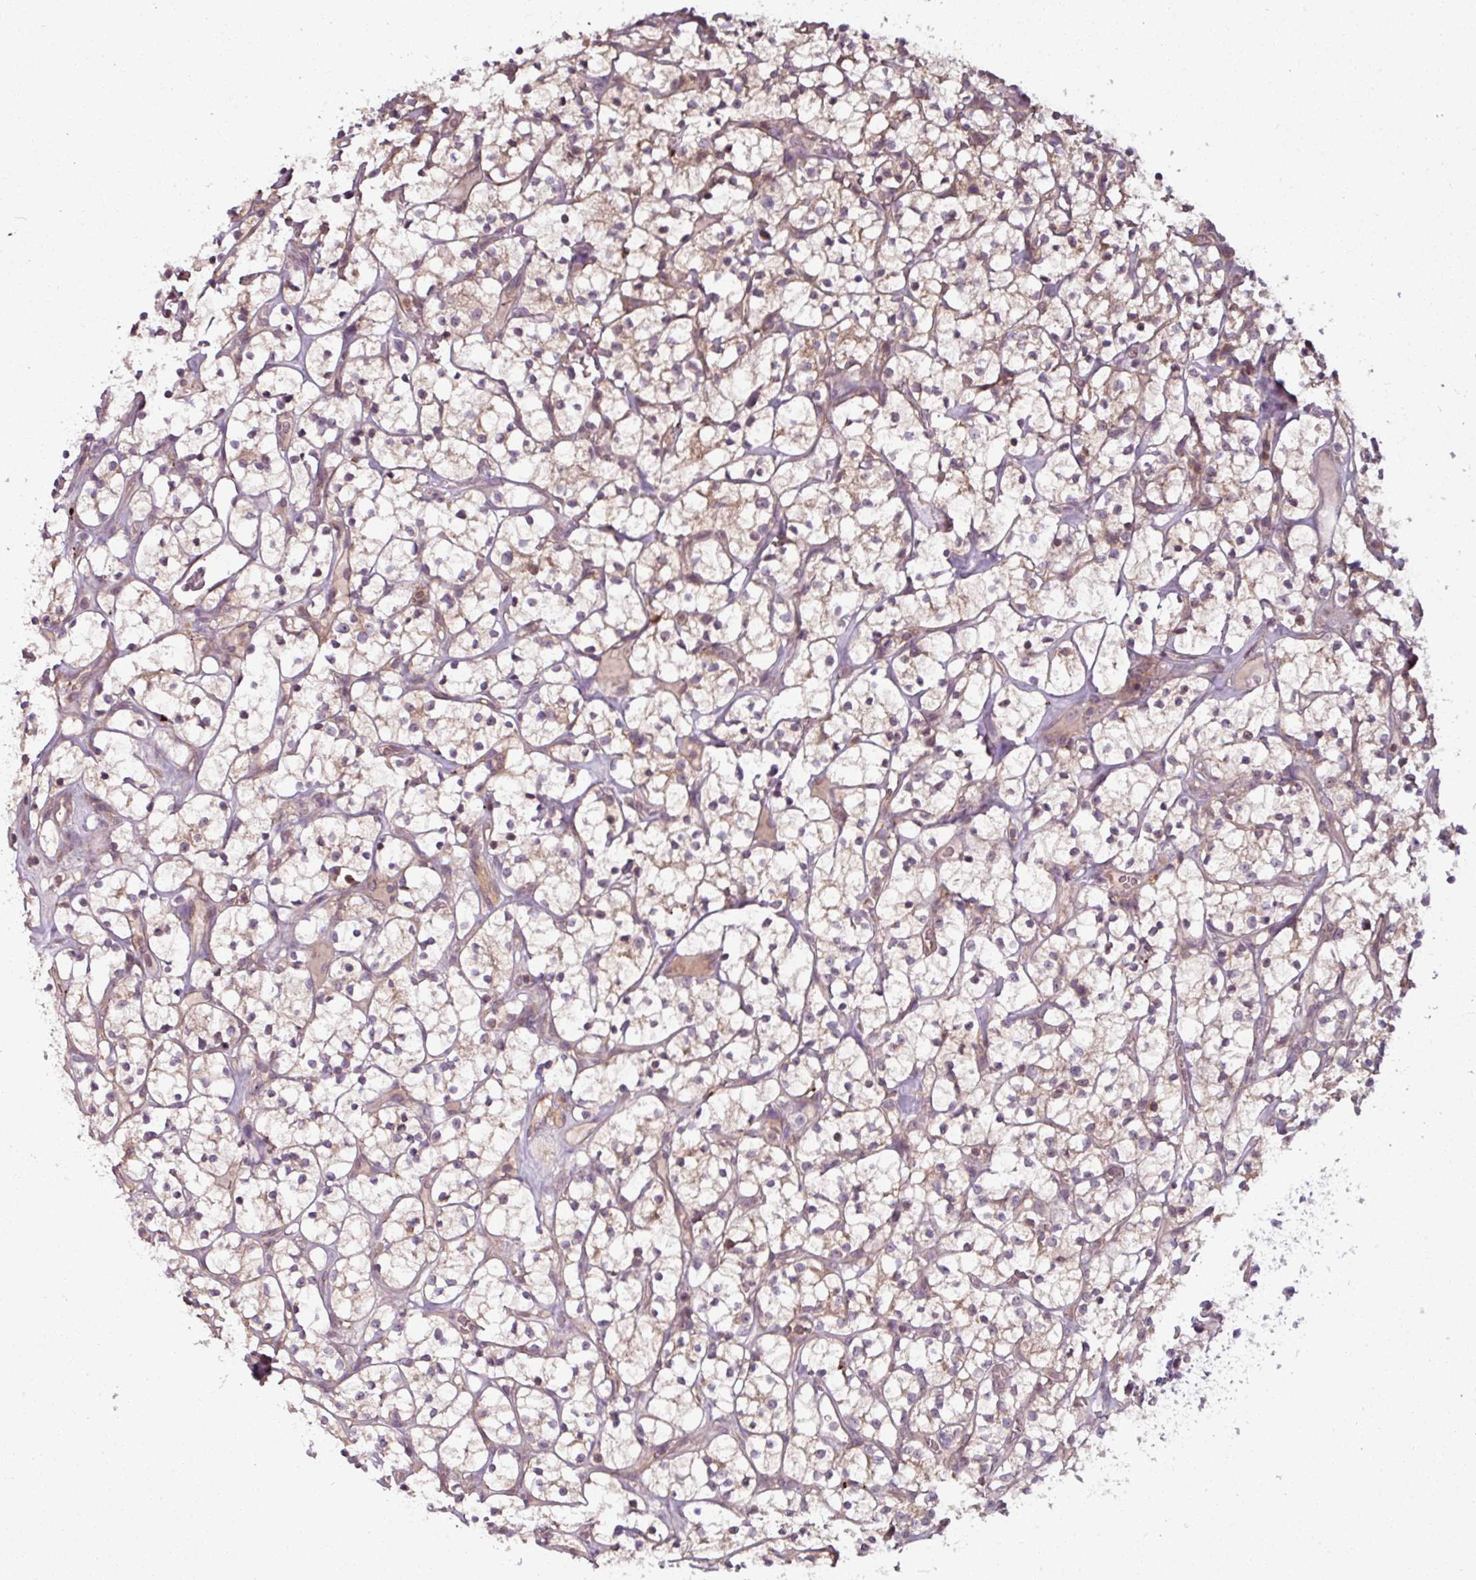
{"staining": {"intensity": "weak", "quantity": ">75%", "location": "cytoplasmic/membranous"}, "tissue": "renal cancer", "cell_type": "Tumor cells", "image_type": "cancer", "snomed": [{"axis": "morphology", "description": "Adenocarcinoma, NOS"}, {"axis": "topography", "description": "Kidney"}], "caption": "Brown immunohistochemical staining in renal cancer shows weak cytoplasmic/membranous positivity in about >75% of tumor cells.", "gene": "TUSC3", "patient": {"sex": "female", "age": 64}}